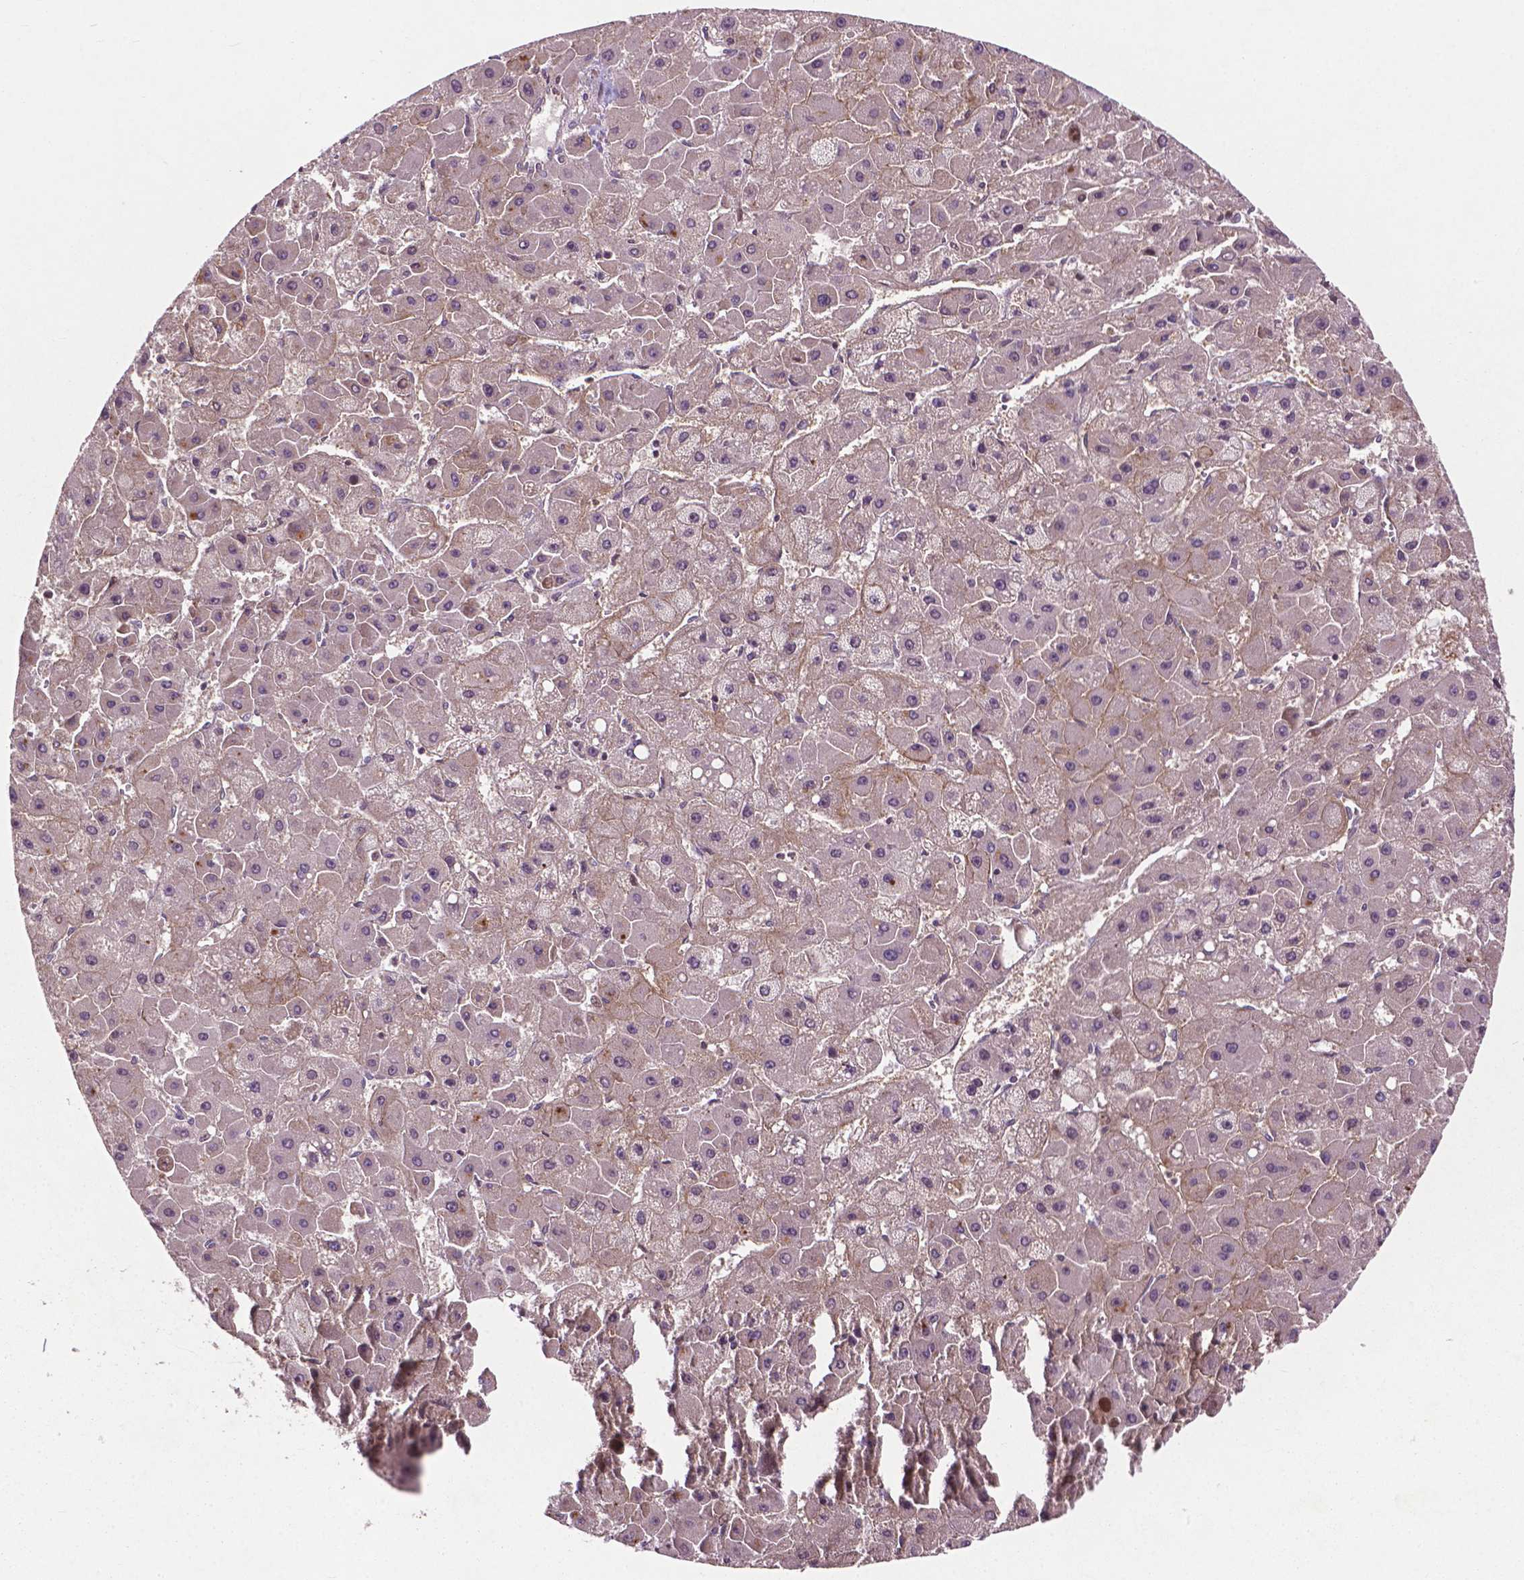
{"staining": {"intensity": "weak", "quantity": "<25%", "location": "cytoplasmic/membranous"}, "tissue": "liver cancer", "cell_type": "Tumor cells", "image_type": "cancer", "snomed": [{"axis": "morphology", "description": "Carcinoma, Hepatocellular, NOS"}, {"axis": "topography", "description": "Liver"}], "caption": "Immunohistochemistry of liver cancer shows no expression in tumor cells. Brightfield microscopy of immunohistochemistry stained with DAB (3,3'-diaminobenzidine) (brown) and hematoxylin (blue), captured at high magnification.", "gene": "B3GALNT2", "patient": {"sex": "female", "age": 25}}